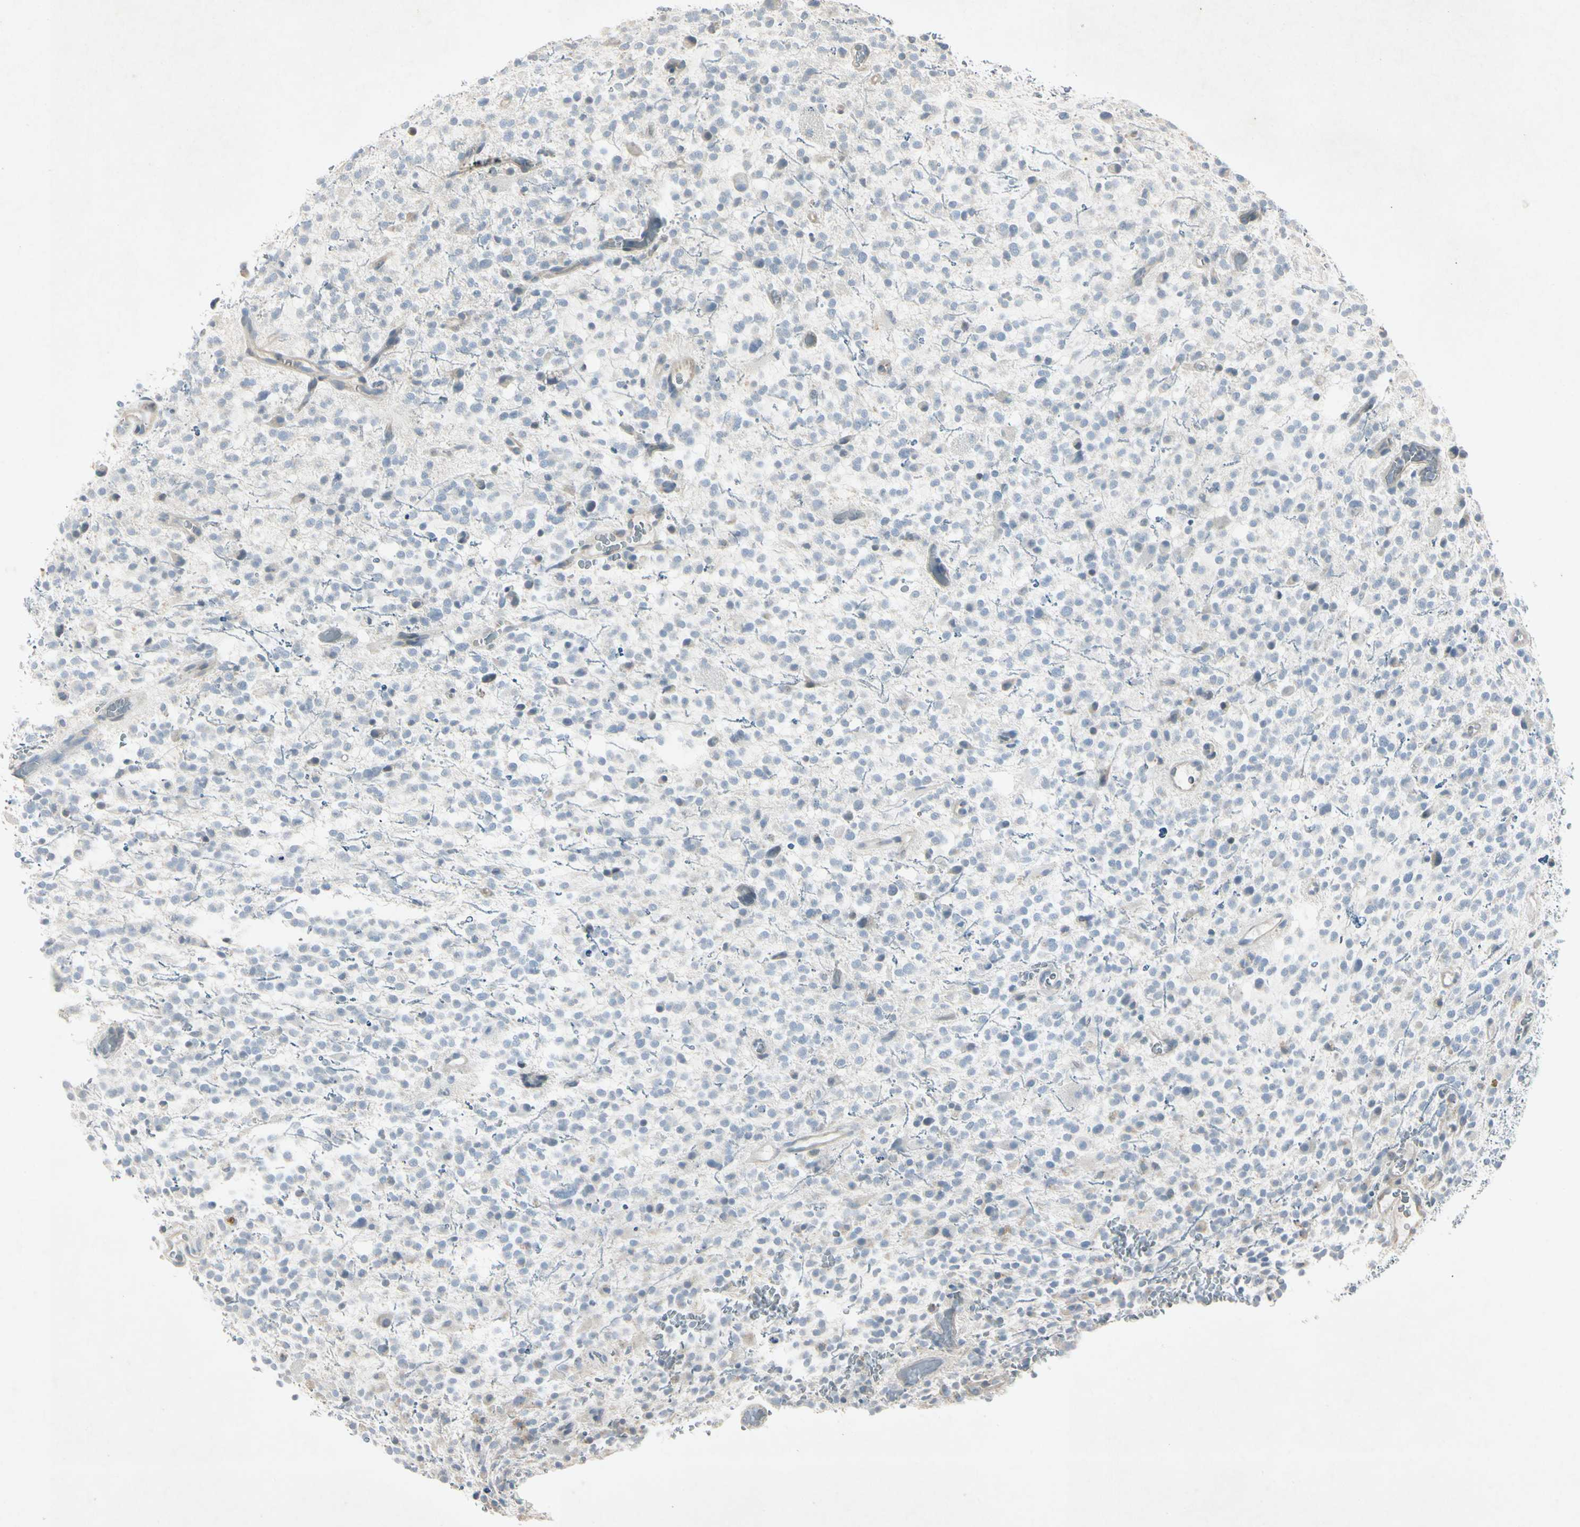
{"staining": {"intensity": "negative", "quantity": "none", "location": "none"}, "tissue": "glioma", "cell_type": "Tumor cells", "image_type": "cancer", "snomed": [{"axis": "morphology", "description": "Glioma, malignant, High grade"}, {"axis": "topography", "description": "Brain"}], "caption": "Immunohistochemistry (IHC) of human glioma reveals no staining in tumor cells. (DAB (3,3'-diaminobenzidine) immunohistochemistry (IHC) visualized using brightfield microscopy, high magnification).", "gene": "TEK", "patient": {"sex": "male", "age": 48}}